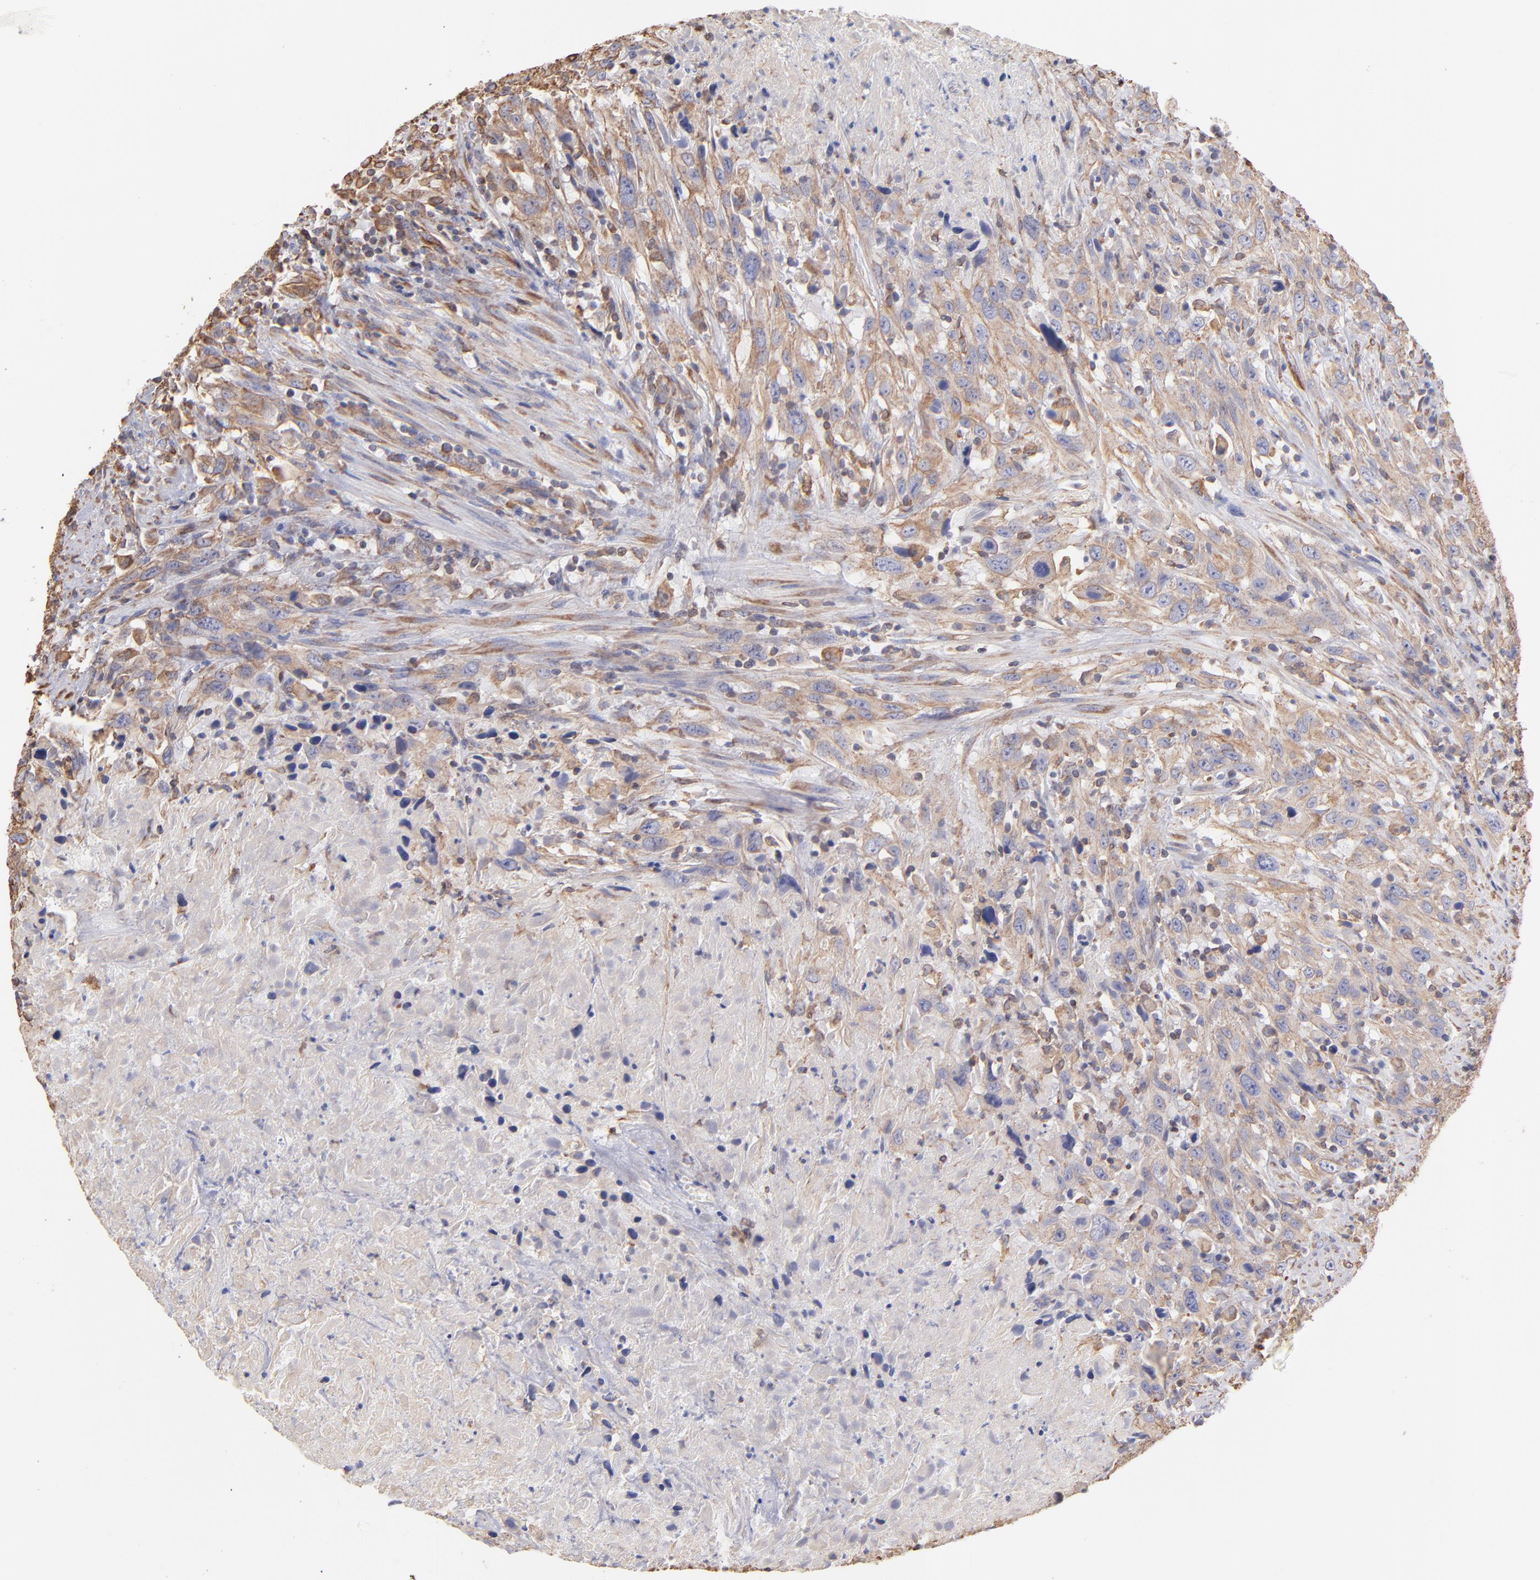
{"staining": {"intensity": "weak", "quantity": ">75%", "location": "cytoplasmic/membranous"}, "tissue": "urothelial cancer", "cell_type": "Tumor cells", "image_type": "cancer", "snomed": [{"axis": "morphology", "description": "Urothelial carcinoma, High grade"}, {"axis": "topography", "description": "Urinary bladder"}], "caption": "The image displays a brown stain indicating the presence of a protein in the cytoplasmic/membranous of tumor cells in urothelial cancer. (IHC, brightfield microscopy, high magnification).", "gene": "PLEC", "patient": {"sex": "male", "age": 61}}